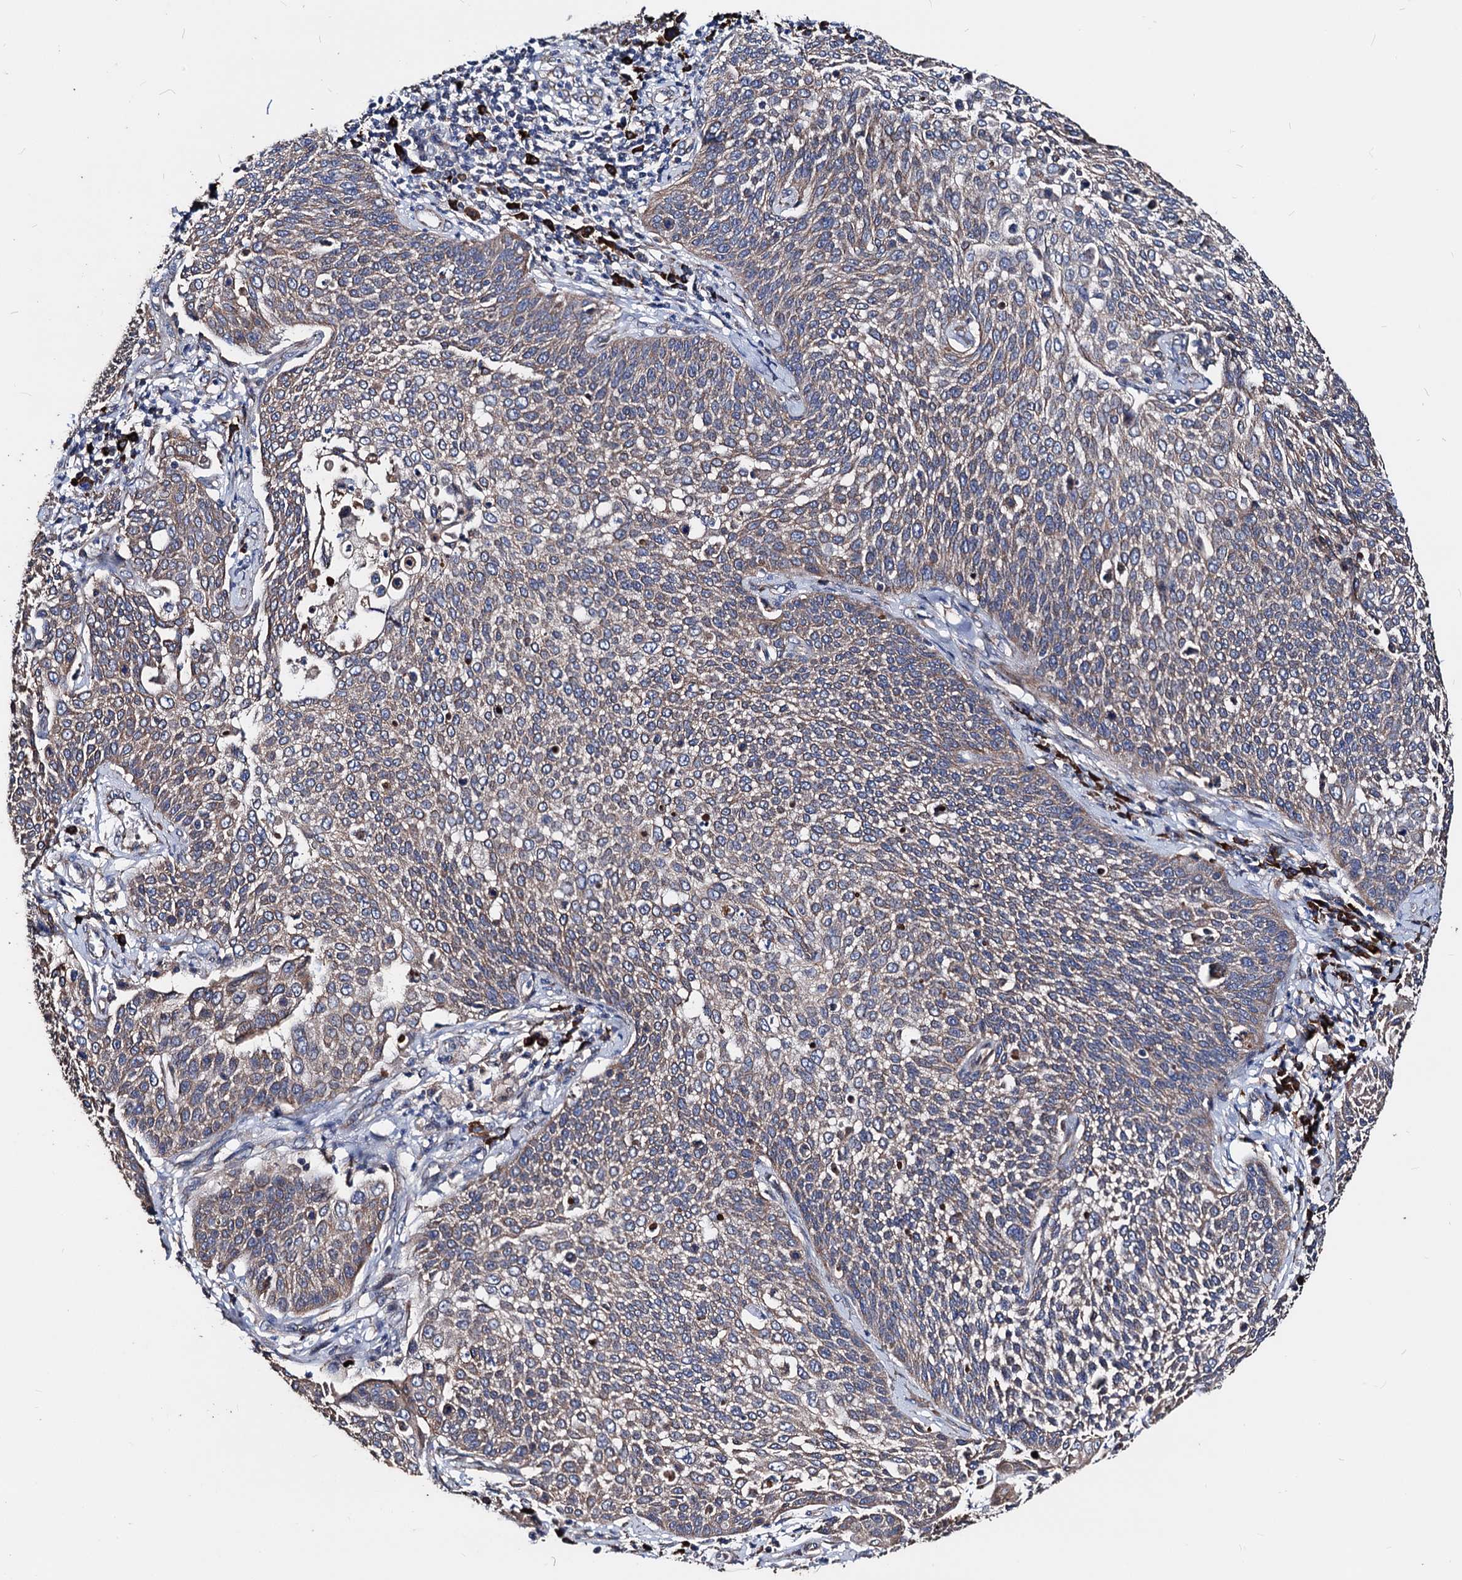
{"staining": {"intensity": "moderate", "quantity": ">75%", "location": "cytoplasmic/membranous"}, "tissue": "cervical cancer", "cell_type": "Tumor cells", "image_type": "cancer", "snomed": [{"axis": "morphology", "description": "Squamous cell carcinoma, NOS"}, {"axis": "topography", "description": "Cervix"}], "caption": "The immunohistochemical stain highlights moderate cytoplasmic/membranous positivity in tumor cells of cervical cancer tissue.", "gene": "AKAP11", "patient": {"sex": "female", "age": 34}}